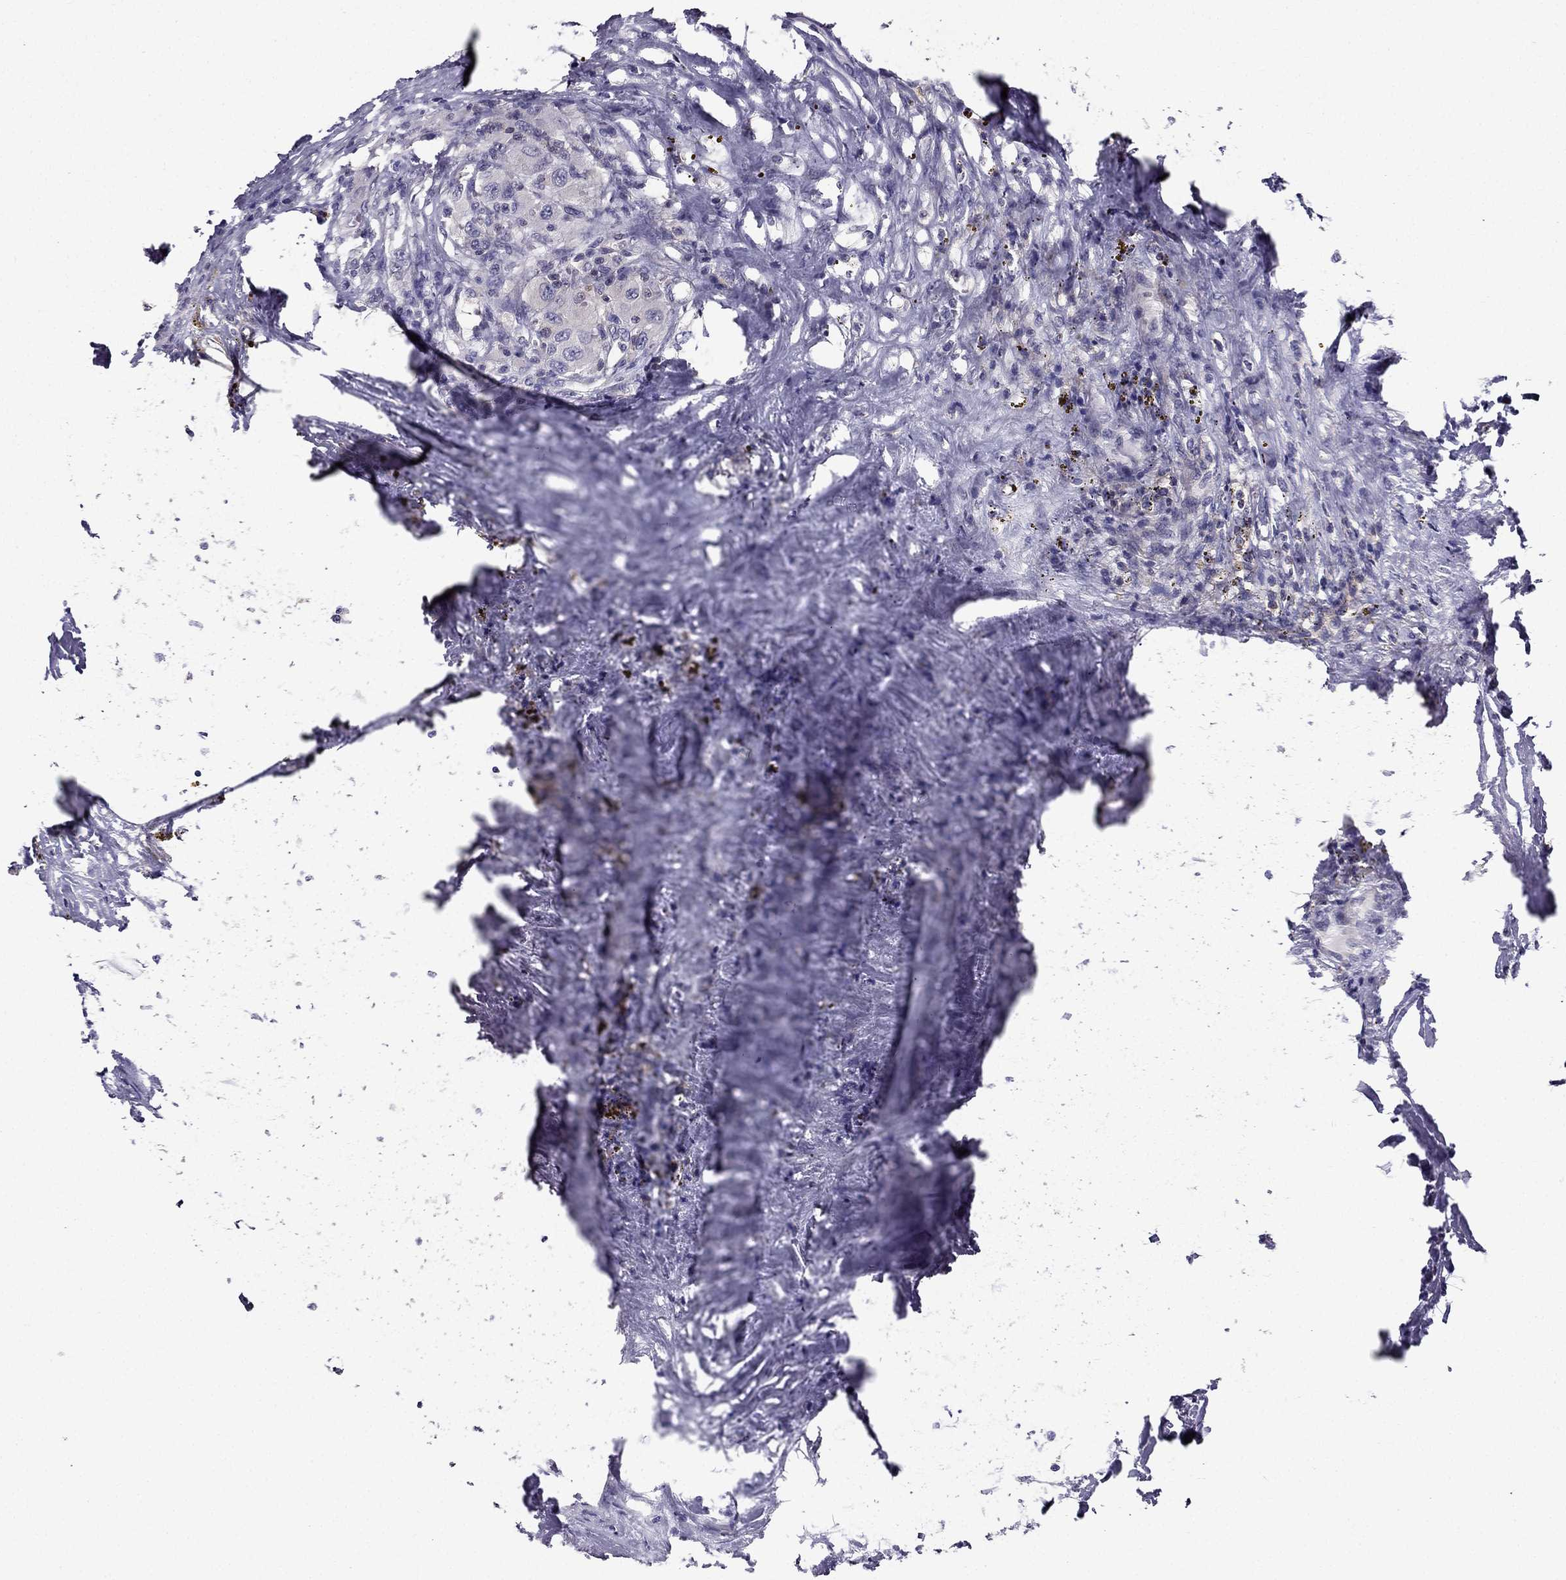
{"staining": {"intensity": "negative", "quantity": "none", "location": "none"}, "tissue": "renal cancer", "cell_type": "Tumor cells", "image_type": "cancer", "snomed": [{"axis": "morphology", "description": "Adenocarcinoma, NOS"}, {"axis": "topography", "description": "Kidney"}], "caption": "There is no significant expression in tumor cells of renal cancer (adenocarcinoma).", "gene": "AAK1", "patient": {"sex": "female", "age": 67}}